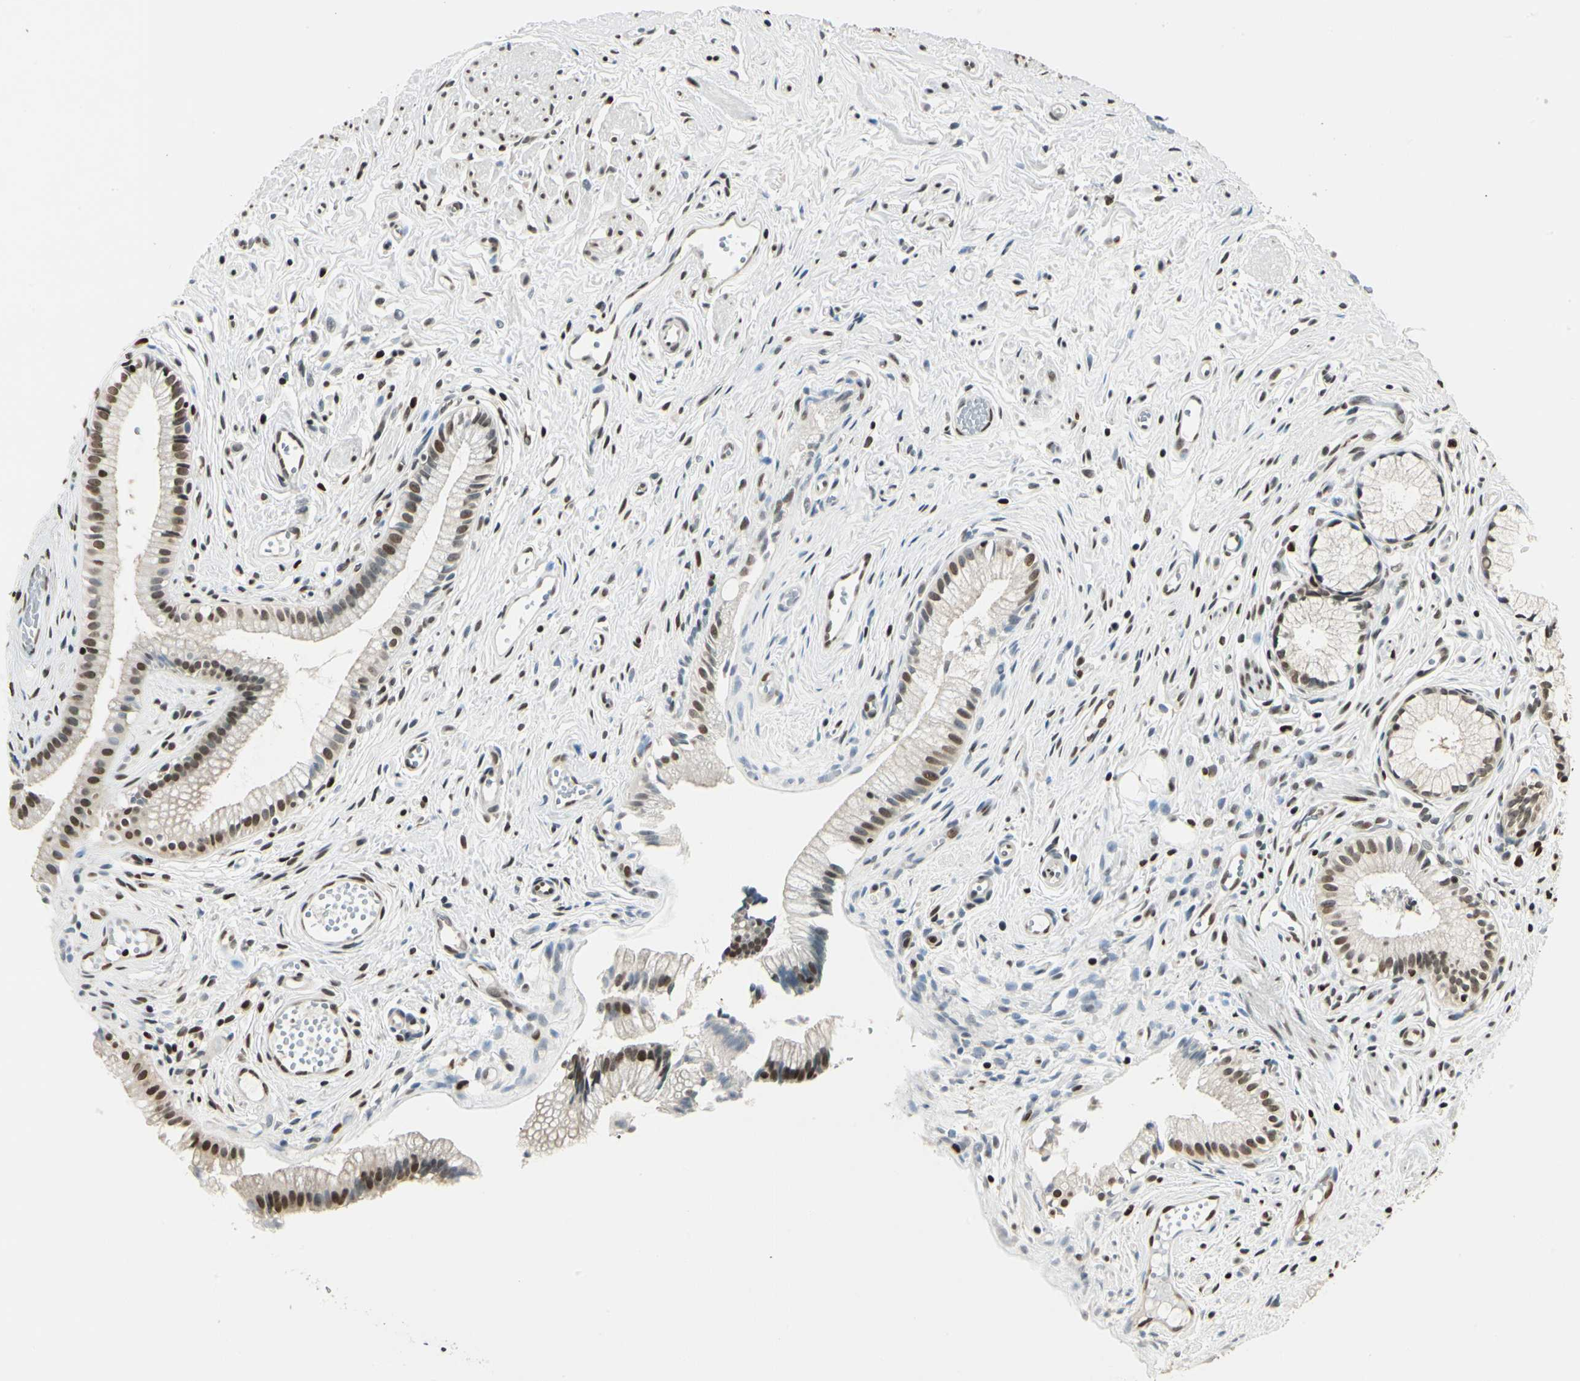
{"staining": {"intensity": "moderate", "quantity": ">75%", "location": "nuclear"}, "tissue": "gallbladder", "cell_type": "Glandular cells", "image_type": "normal", "snomed": [{"axis": "morphology", "description": "Normal tissue, NOS"}, {"axis": "topography", "description": "Gallbladder"}], "caption": "Brown immunohistochemical staining in normal human gallbladder reveals moderate nuclear staining in approximately >75% of glandular cells. (DAB IHC with brightfield microscopy, high magnification).", "gene": "FANCG", "patient": {"sex": "female", "age": 58}}